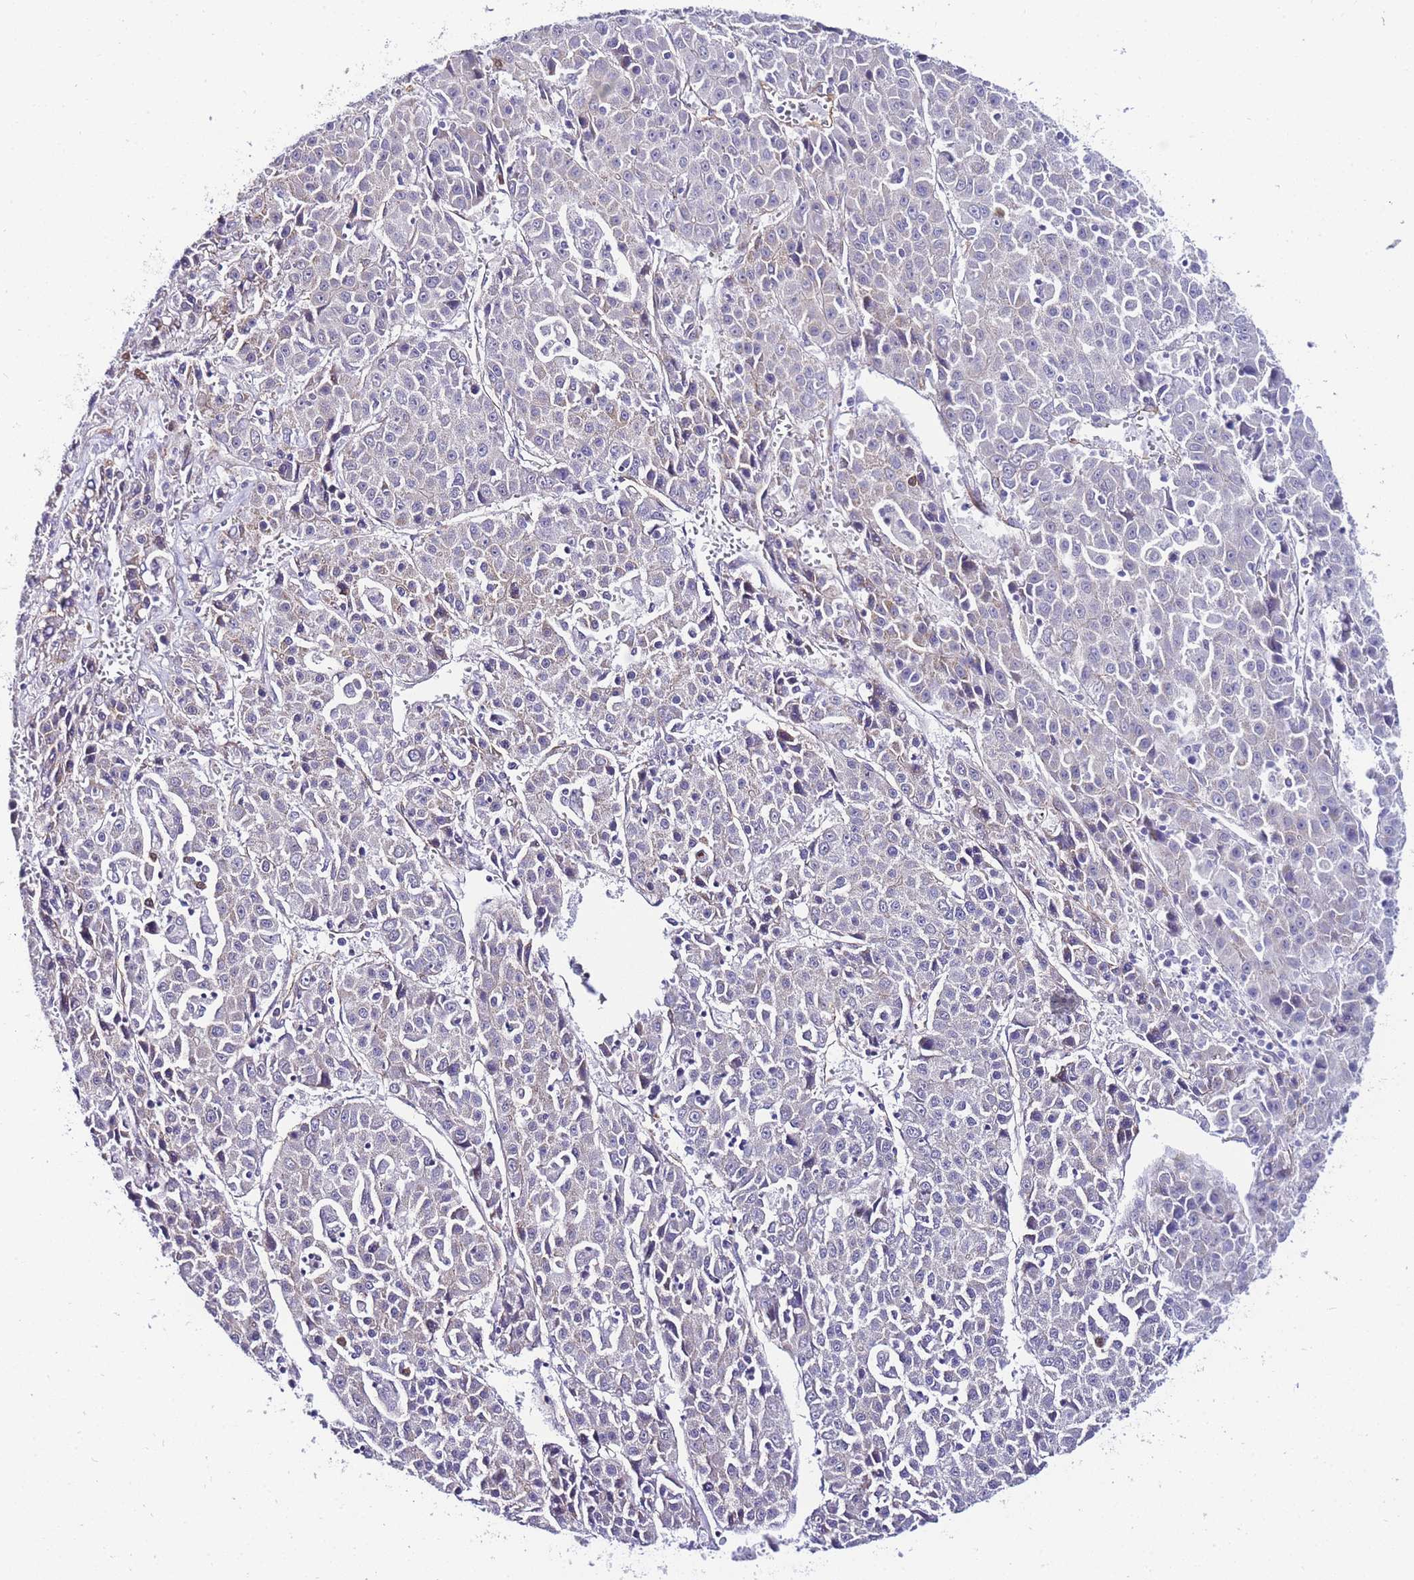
{"staining": {"intensity": "negative", "quantity": "none", "location": "none"}, "tissue": "liver cancer", "cell_type": "Tumor cells", "image_type": "cancer", "snomed": [{"axis": "morphology", "description": "Carcinoma, Hepatocellular, NOS"}, {"axis": "topography", "description": "Liver"}], "caption": "DAB immunohistochemical staining of liver cancer (hepatocellular carcinoma) shows no significant expression in tumor cells.", "gene": "PDCD7", "patient": {"sex": "female", "age": 53}}